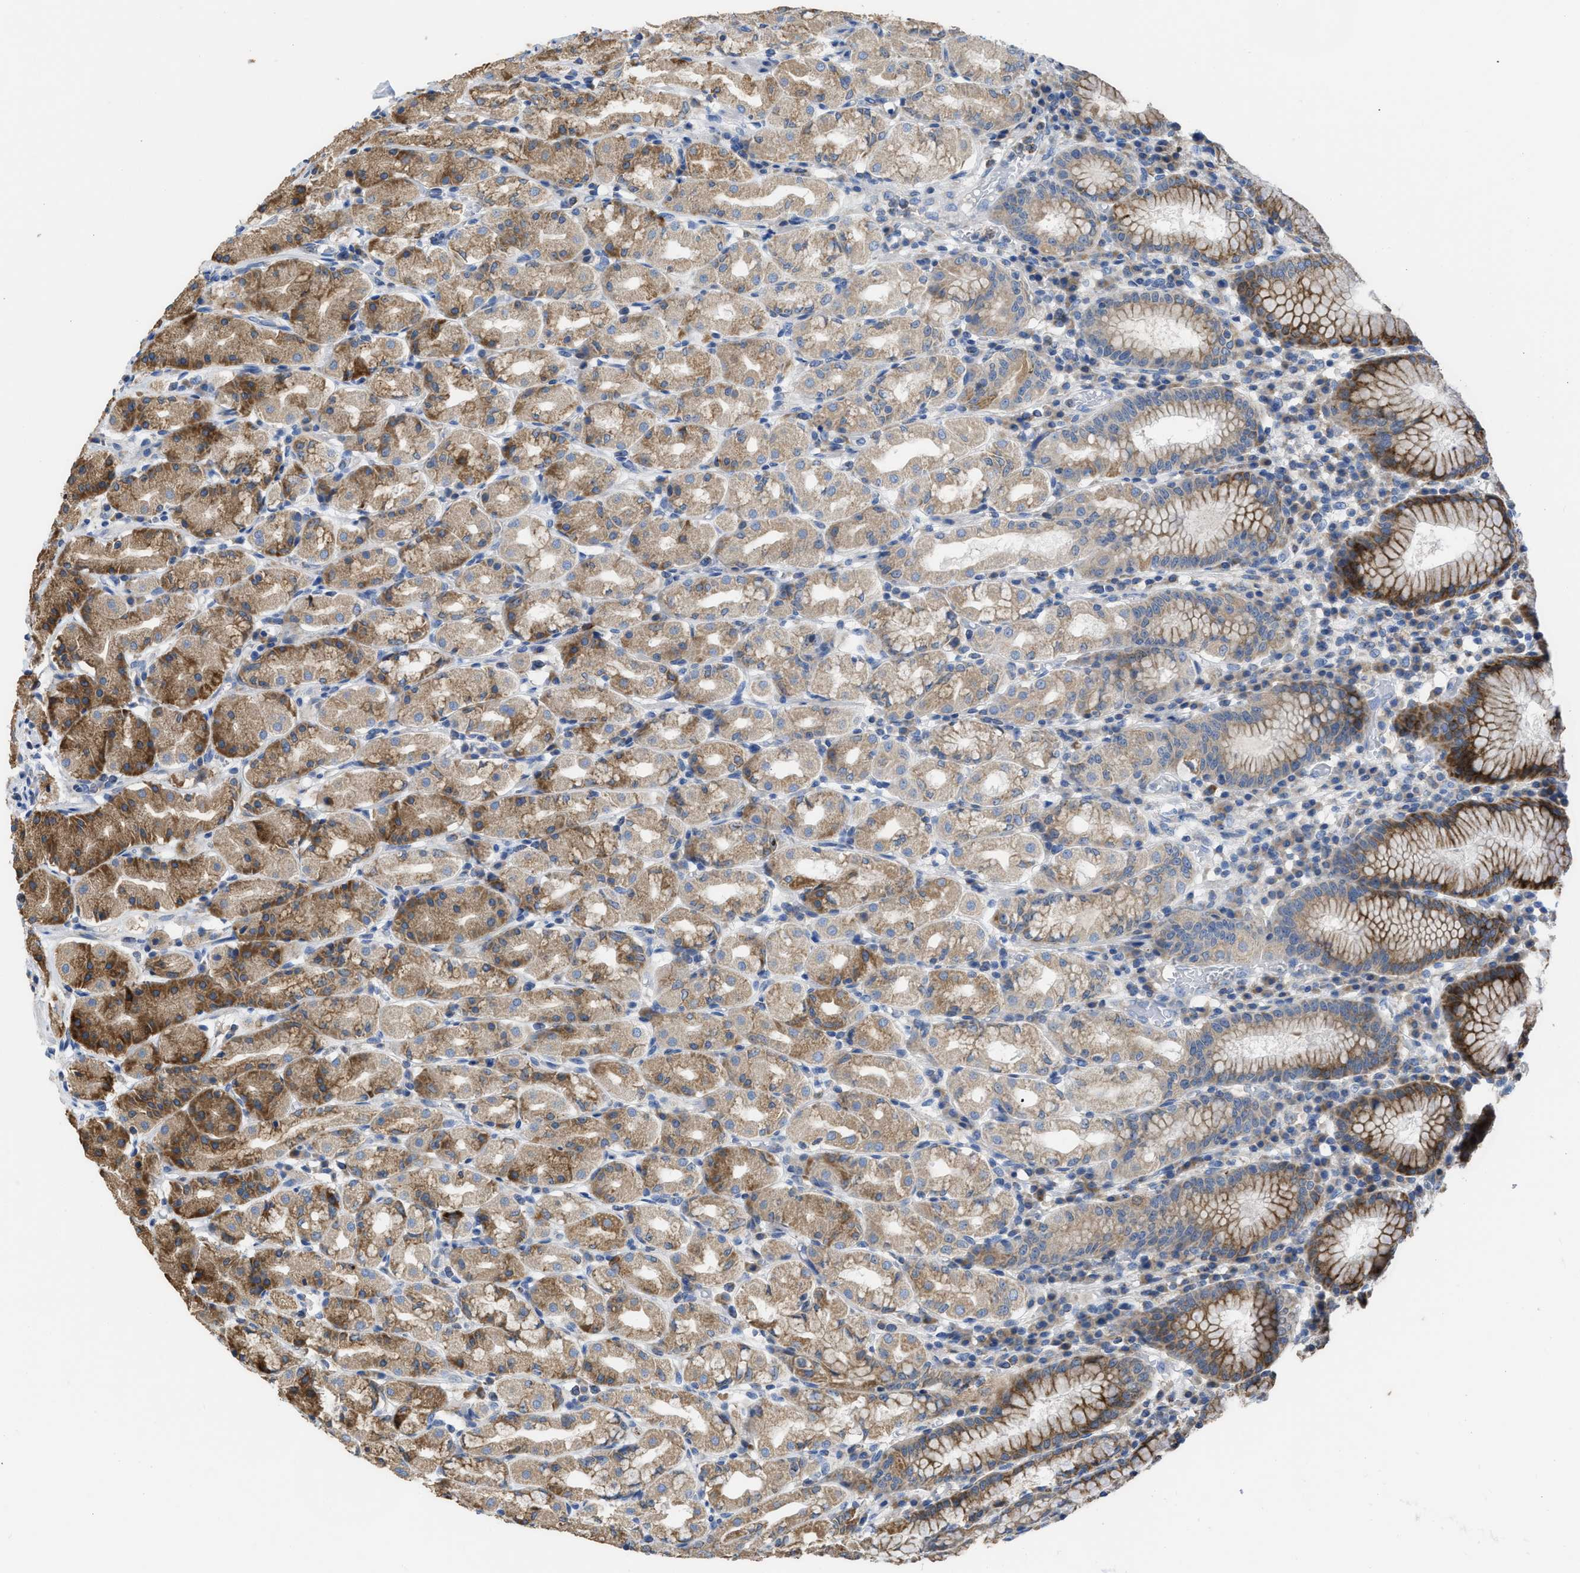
{"staining": {"intensity": "moderate", "quantity": ">75%", "location": "cytoplasmic/membranous"}, "tissue": "stomach", "cell_type": "Glandular cells", "image_type": "normal", "snomed": [{"axis": "morphology", "description": "Normal tissue, NOS"}, {"axis": "topography", "description": "Stomach"}, {"axis": "topography", "description": "Stomach, lower"}], "caption": "An immunohistochemistry photomicrograph of benign tissue is shown. Protein staining in brown labels moderate cytoplasmic/membranous positivity in stomach within glandular cells.", "gene": "AK2", "patient": {"sex": "female", "age": 56}}